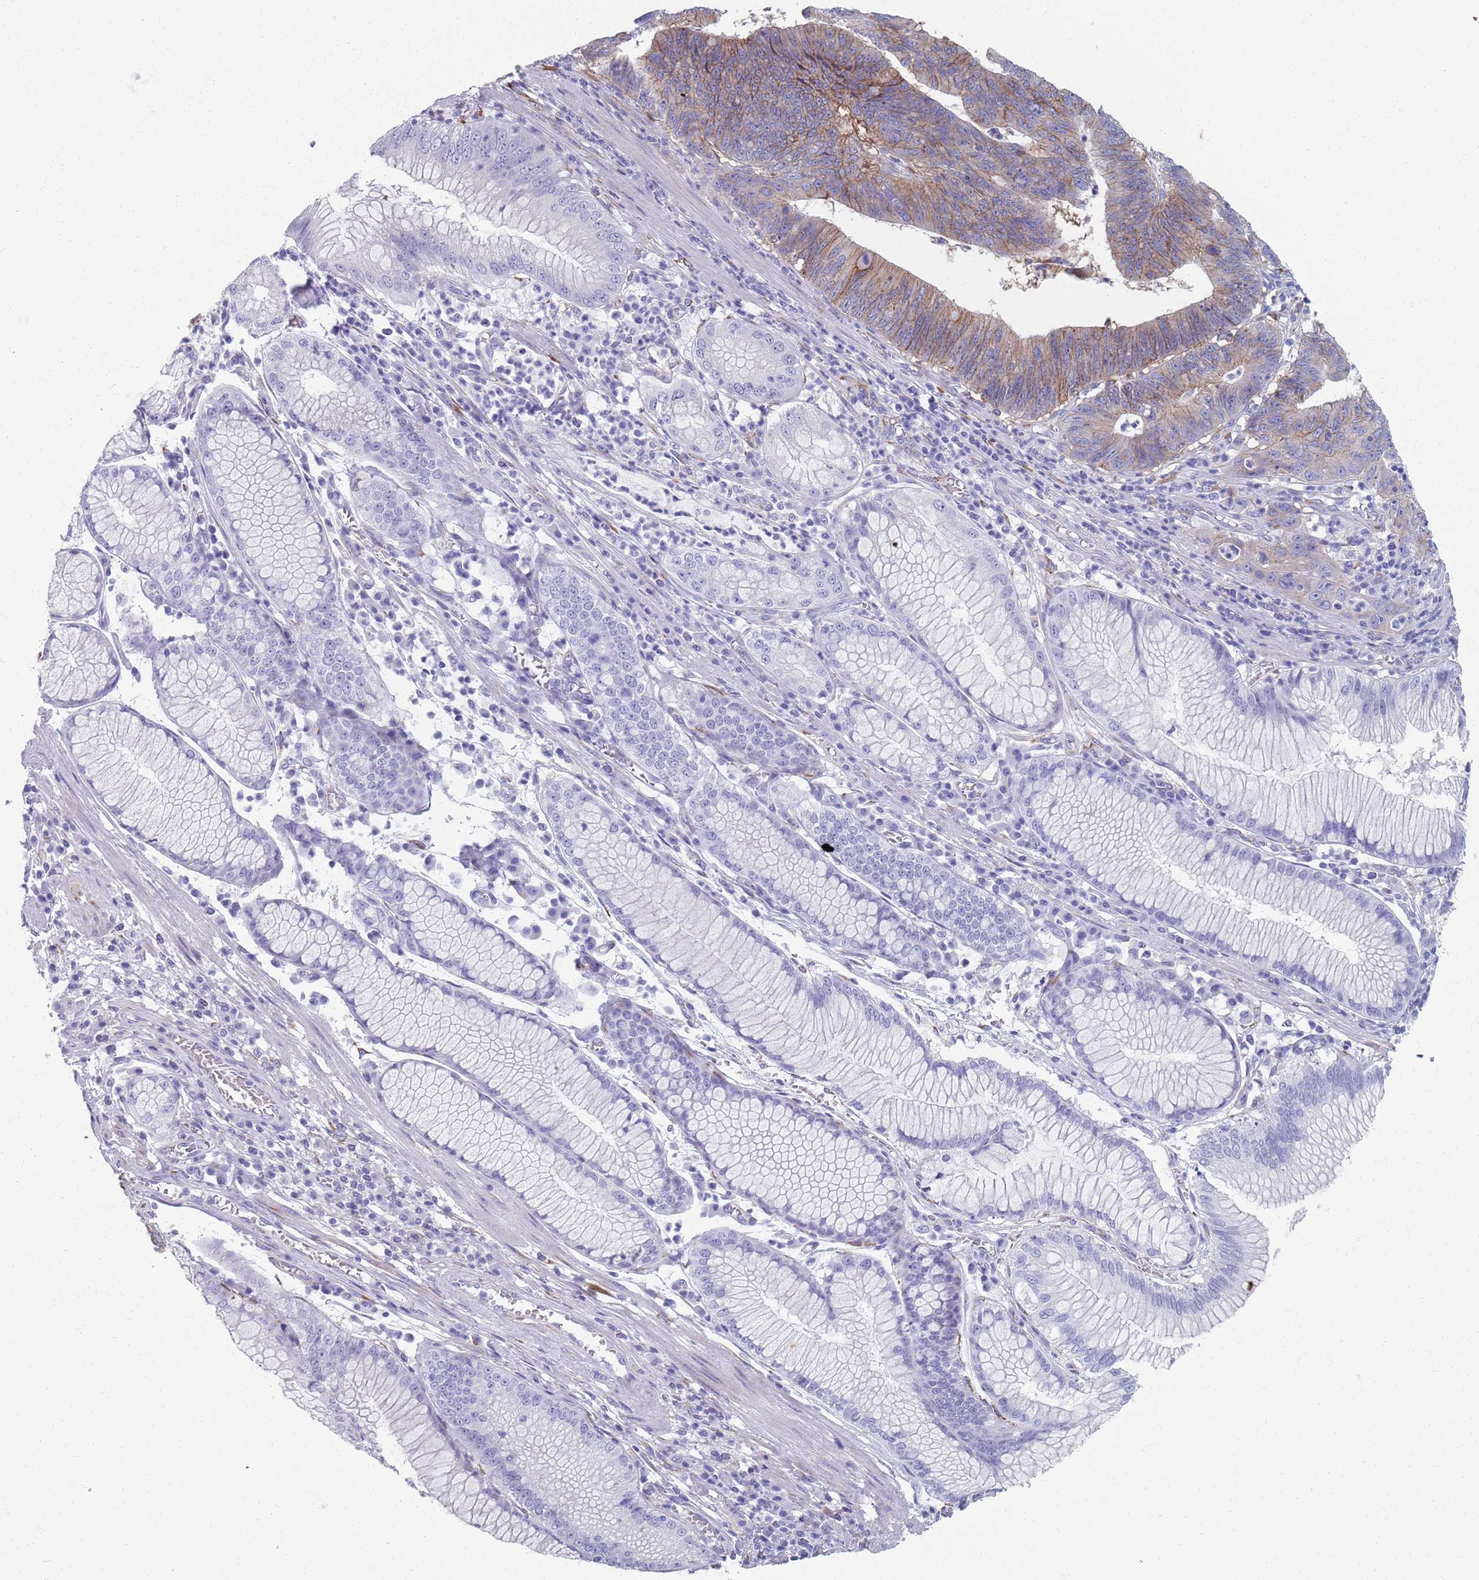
{"staining": {"intensity": "moderate", "quantity": "25%-75%", "location": "cytoplasmic/membranous"}, "tissue": "stomach cancer", "cell_type": "Tumor cells", "image_type": "cancer", "snomed": [{"axis": "morphology", "description": "Adenocarcinoma, NOS"}, {"axis": "topography", "description": "Stomach"}], "caption": "Protein staining shows moderate cytoplasmic/membranous positivity in about 25%-75% of tumor cells in adenocarcinoma (stomach).", "gene": "PLOD1", "patient": {"sex": "male", "age": 59}}